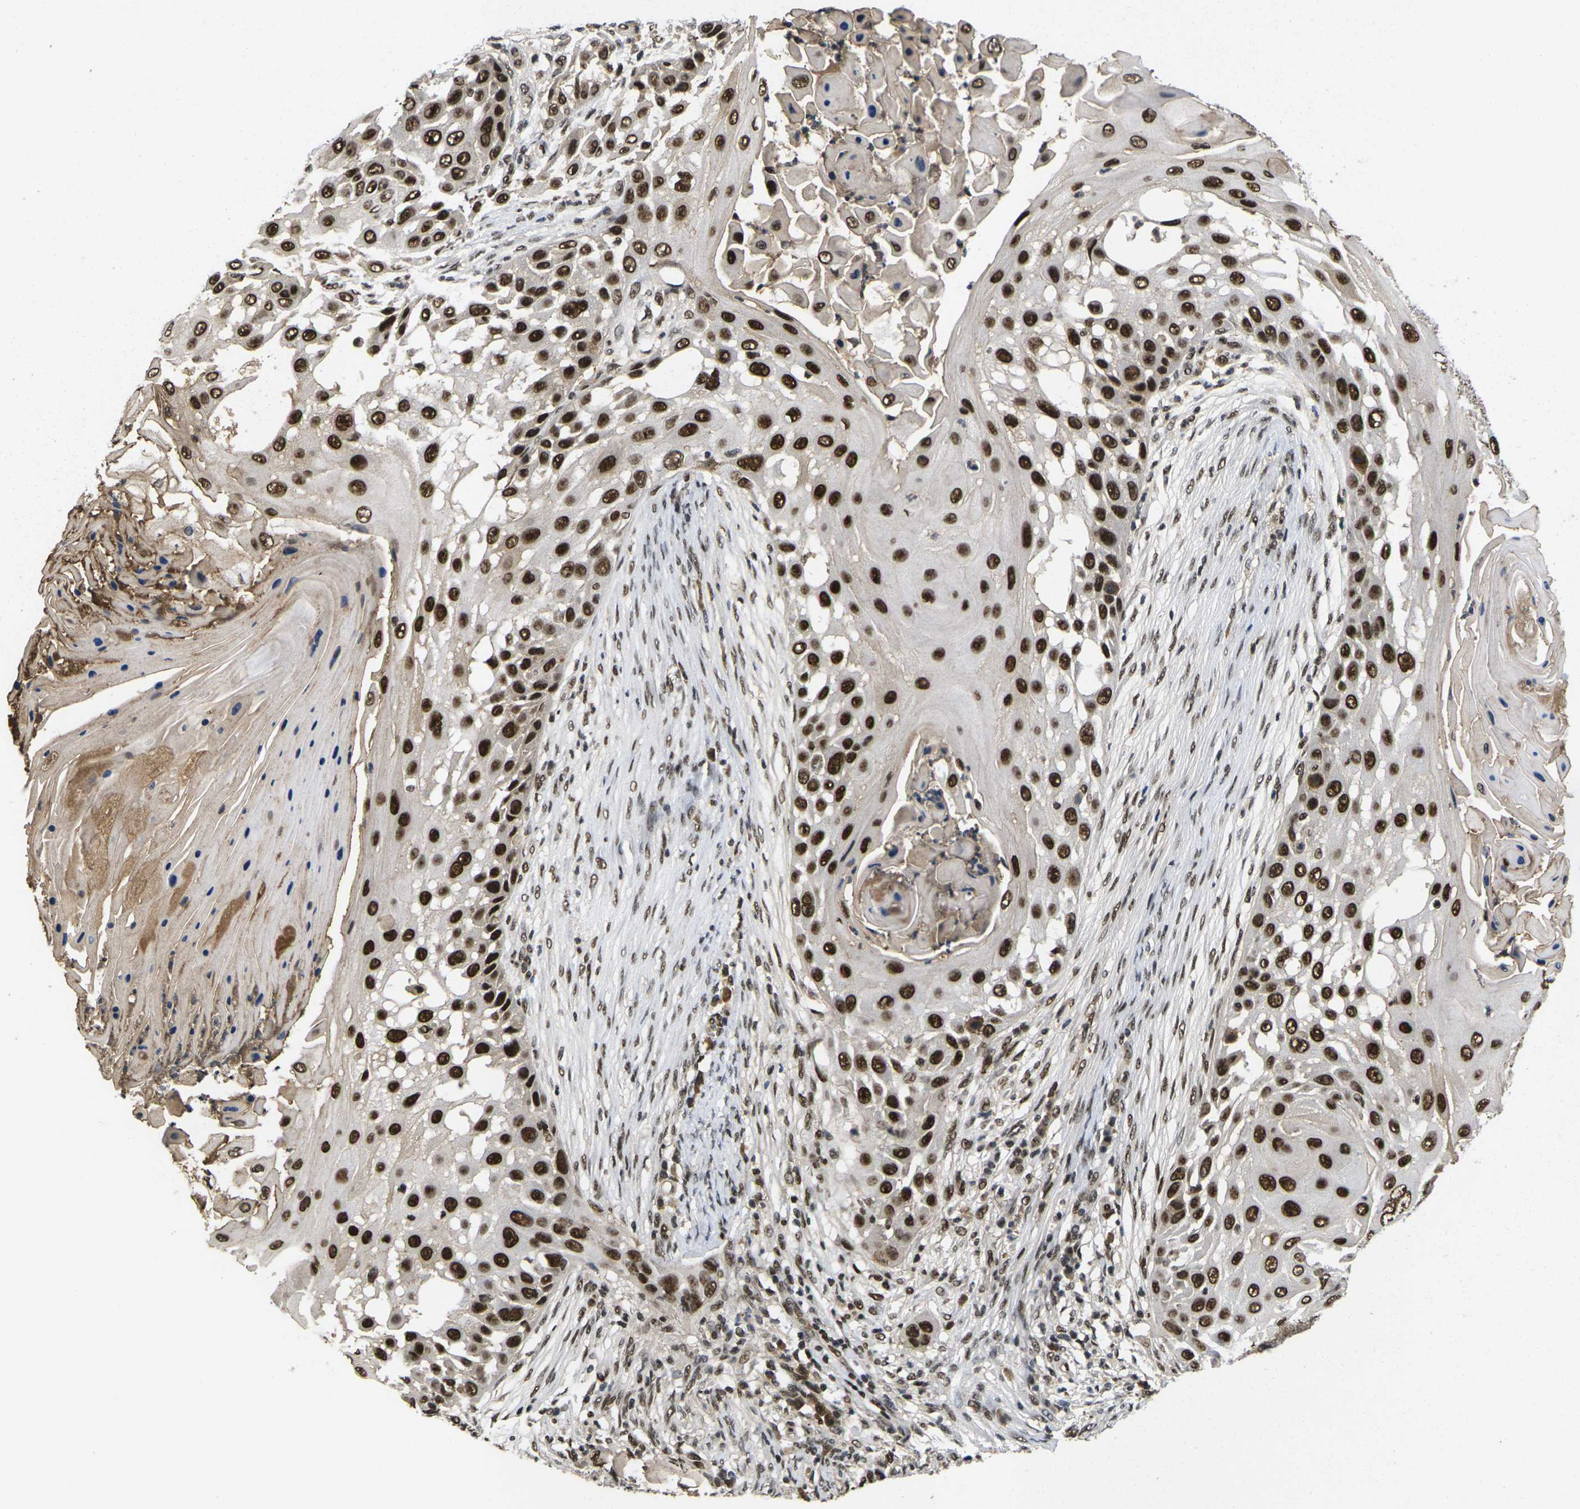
{"staining": {"intensity": "strong", "quantity": ">75%", "location": "nuclear"}, "tissue": "skin cancer", "cell_type": "Tumor cells", "image_type": "cancer", "snomed": [{"axis": "morphology", "description": "Squamous cell carcinoma, NOS"}, {"axis": "topography", "description": "Skin"}], "caption": "Strong nuclear expression for a protein is seen in approximately >75% of tumor cells of skin cancer (squamous cell carcinoma) using IHC.", "gene": "GTF2E1", "patient": {"sex": "female", "age": 44}}